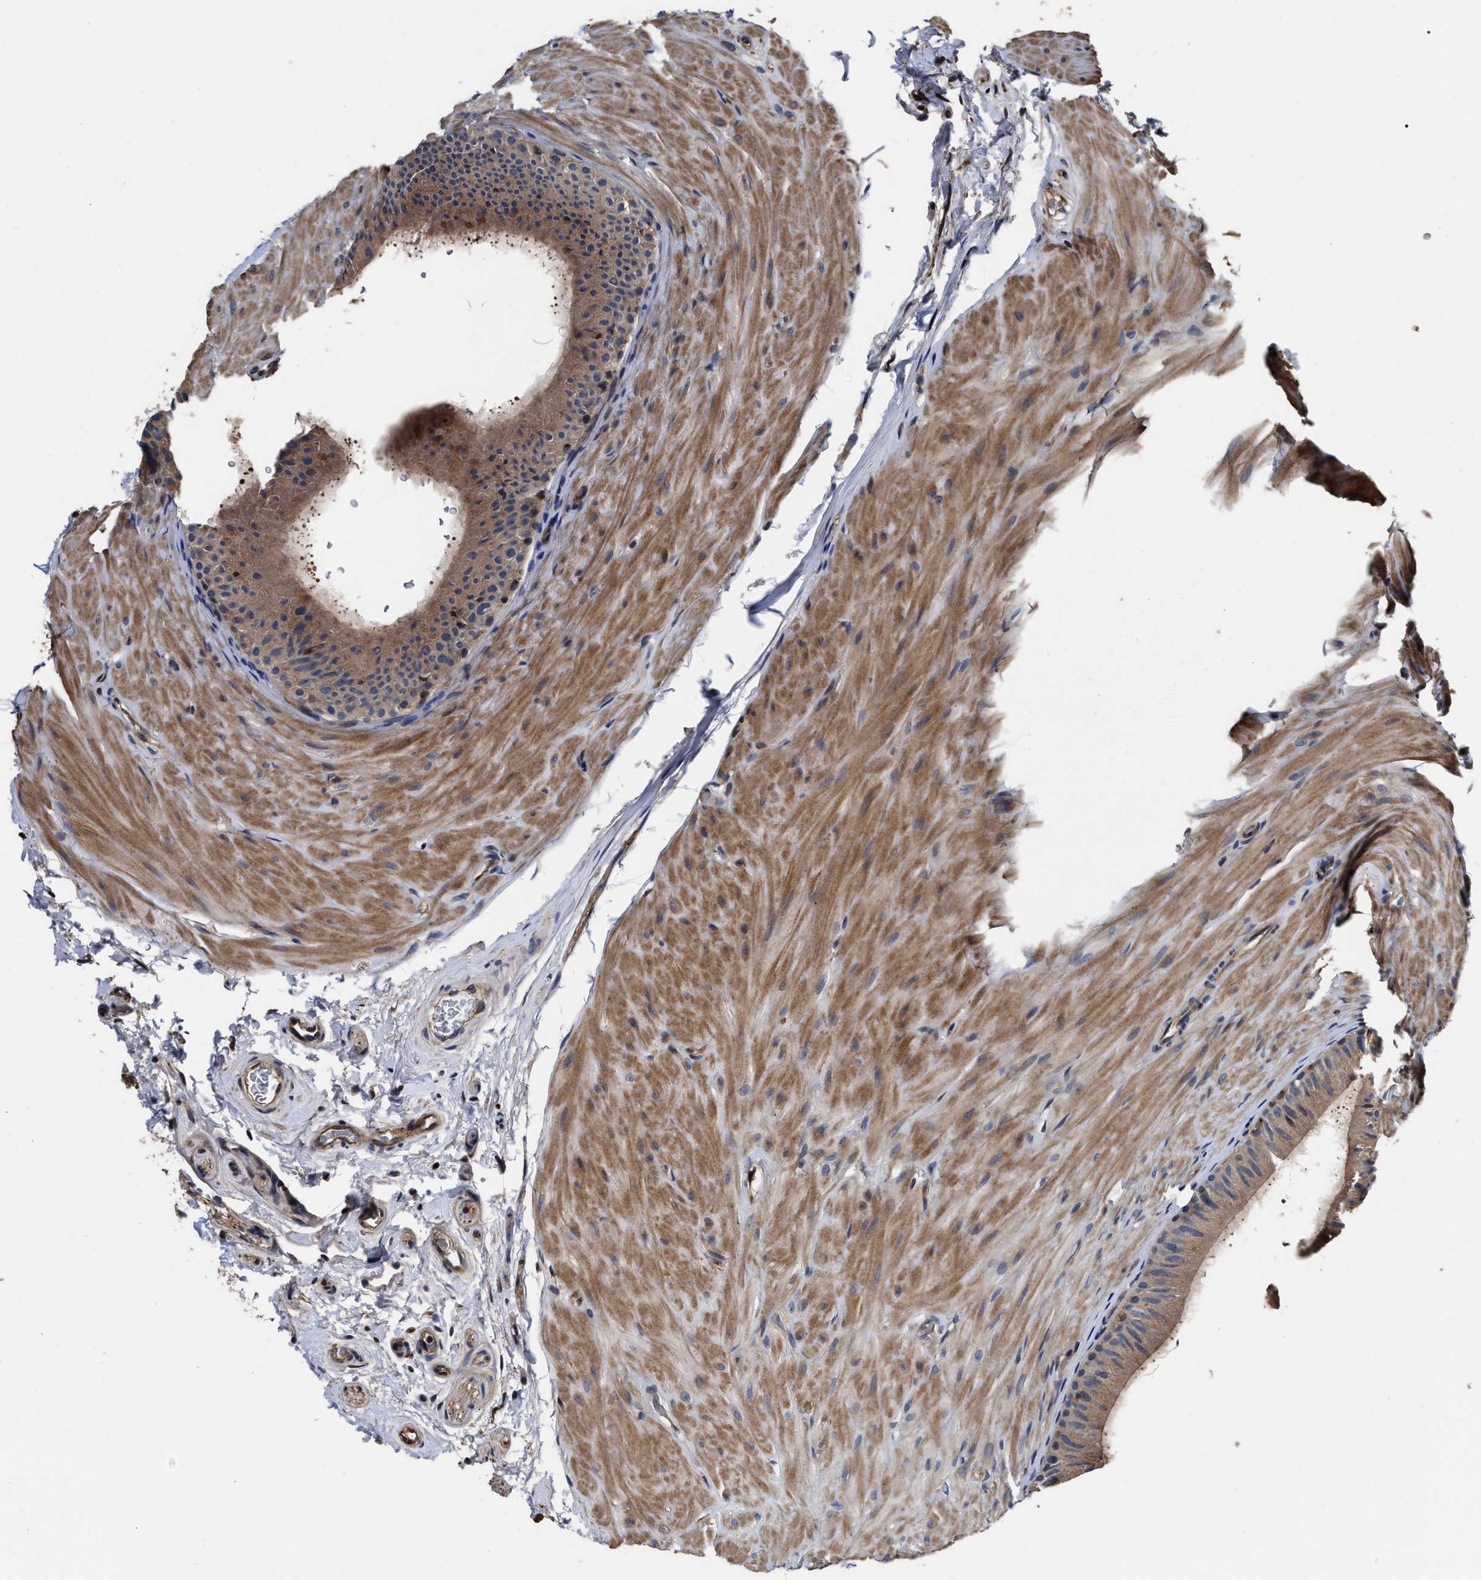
{"staining": {"intensity": "moderate", "quantity": ">75%", "location": "cytoplasmic/membranous"}, "tissue": "epididymis", "cell_type": "Glandular cells", "image_type": "normal", "snomed": [{"axis": "morphology", "description": "Normal tissue, NOS"}, {"axis": "topography", "description": "Epididymis"}], "caption": "IHC staining of unremarkable epididymis, which exhibits medium levels of moderate cytoplasmic/membranous staining in approximately >75% of glandular cells indicating moderate cytoplasmic/membranous protein expression. The staining was performed using DAB (3,3'-diaminobenzidine) (brown) for protein detection and nuclei were counterstained in hematoxylin (blue).", "gene": "ABCG8", "patient": {"sex": "male", "age": 34}}